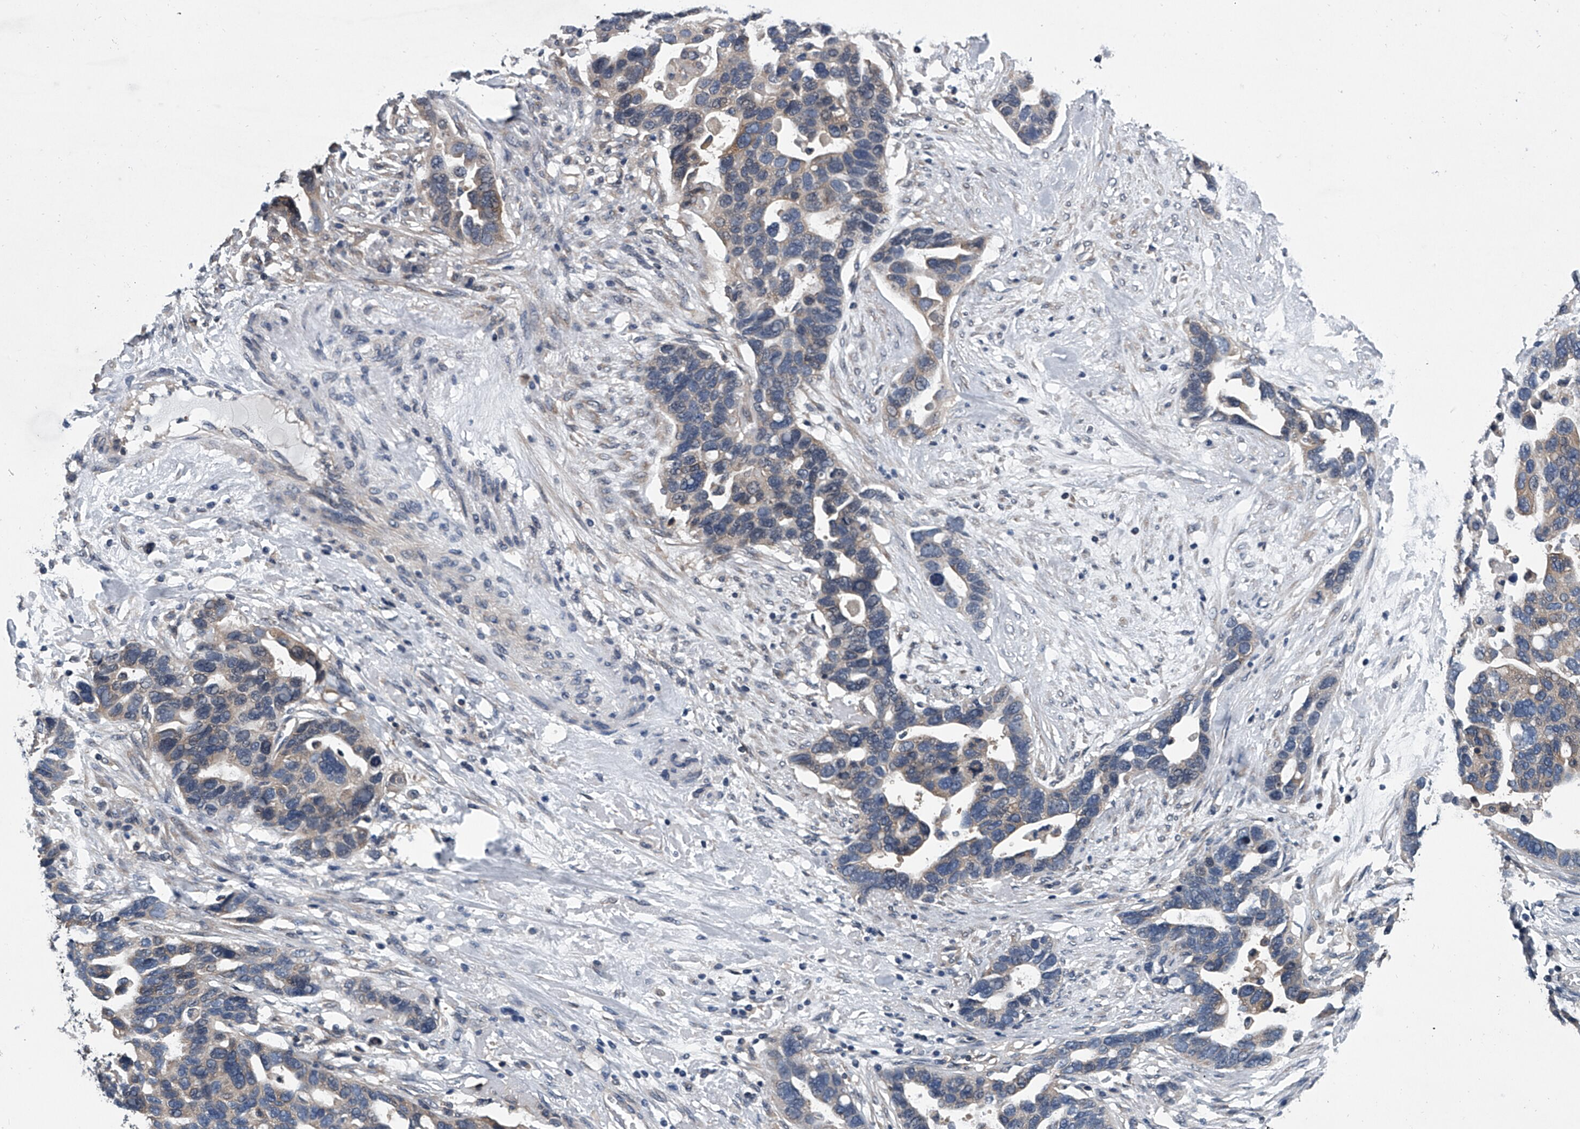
{"staining": {"intensity": "weak", "quantity": "25%-75%", "location": "cytoplasmic/membranous"}, "tissue": "ovarian cancer", "cell_type": "Tumor cells", "image_type": "cancer", "snomed": [{"axis": "morphology", "description": "Cystadenocarcinoma, serous, NOS"}, {"axis": "topography", "description": "Ovary"}], "caption": "IHC (DAB (3,3'-diaminobenzidine)) staining of human ovarian cancer (serous cystadenocarcinoma) demonstrates weak cytoplasmic/membranous protein staining in approximately 25%-75% of tumor cells.", "gene": "PPP2R5D", "patient": {"sex": "female", "age": 54}}